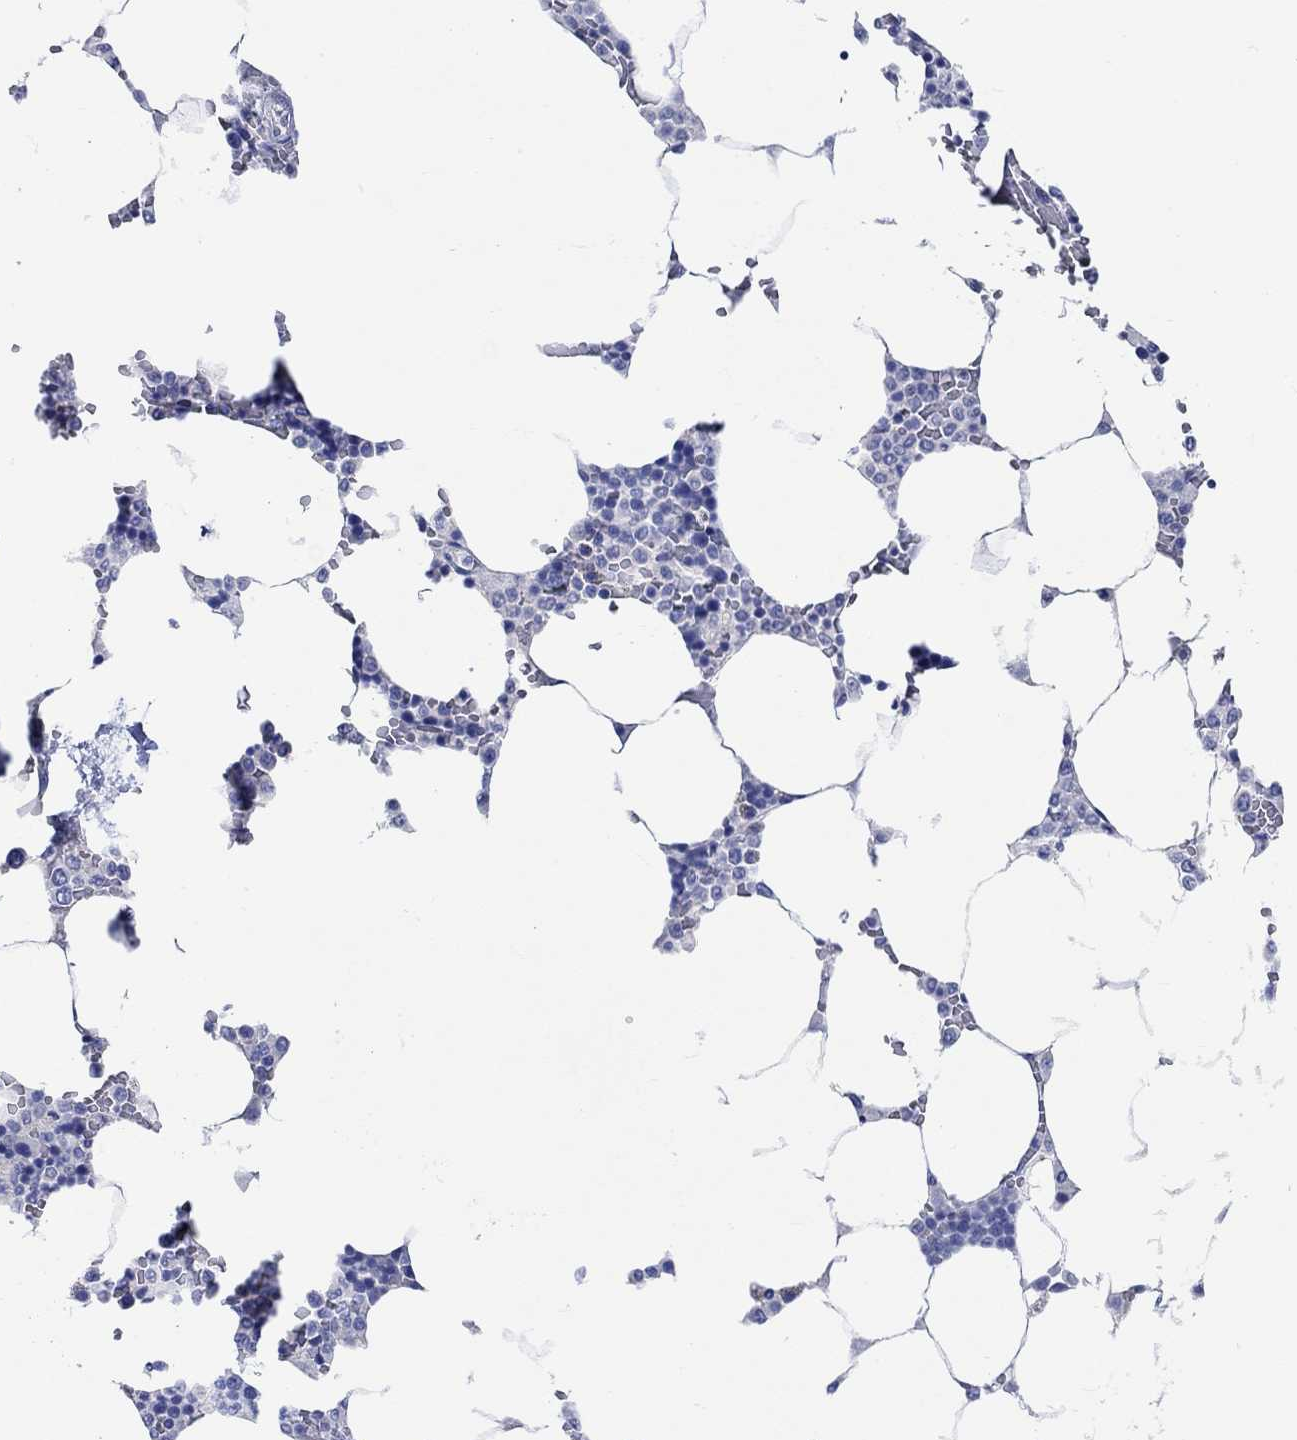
{"staining": {"intensity": "negative", "quantity": "none", "location": "none"}, "tissue": "bone marrow", "cell_type": "Hematopoietic cells", "image_type": "normal", "snomed": [{"axis": "morphology", "description": "Normal tissue, NOS"}, {"axis": "topography", "description": "Bone marrow"}], "caption": "This is an immunohistochemistry image of normal human bone marrow. There is no staining in hematopoietic cells.", "gene": "SHISA4", "patient": {"sex": "male", "age": 63}}